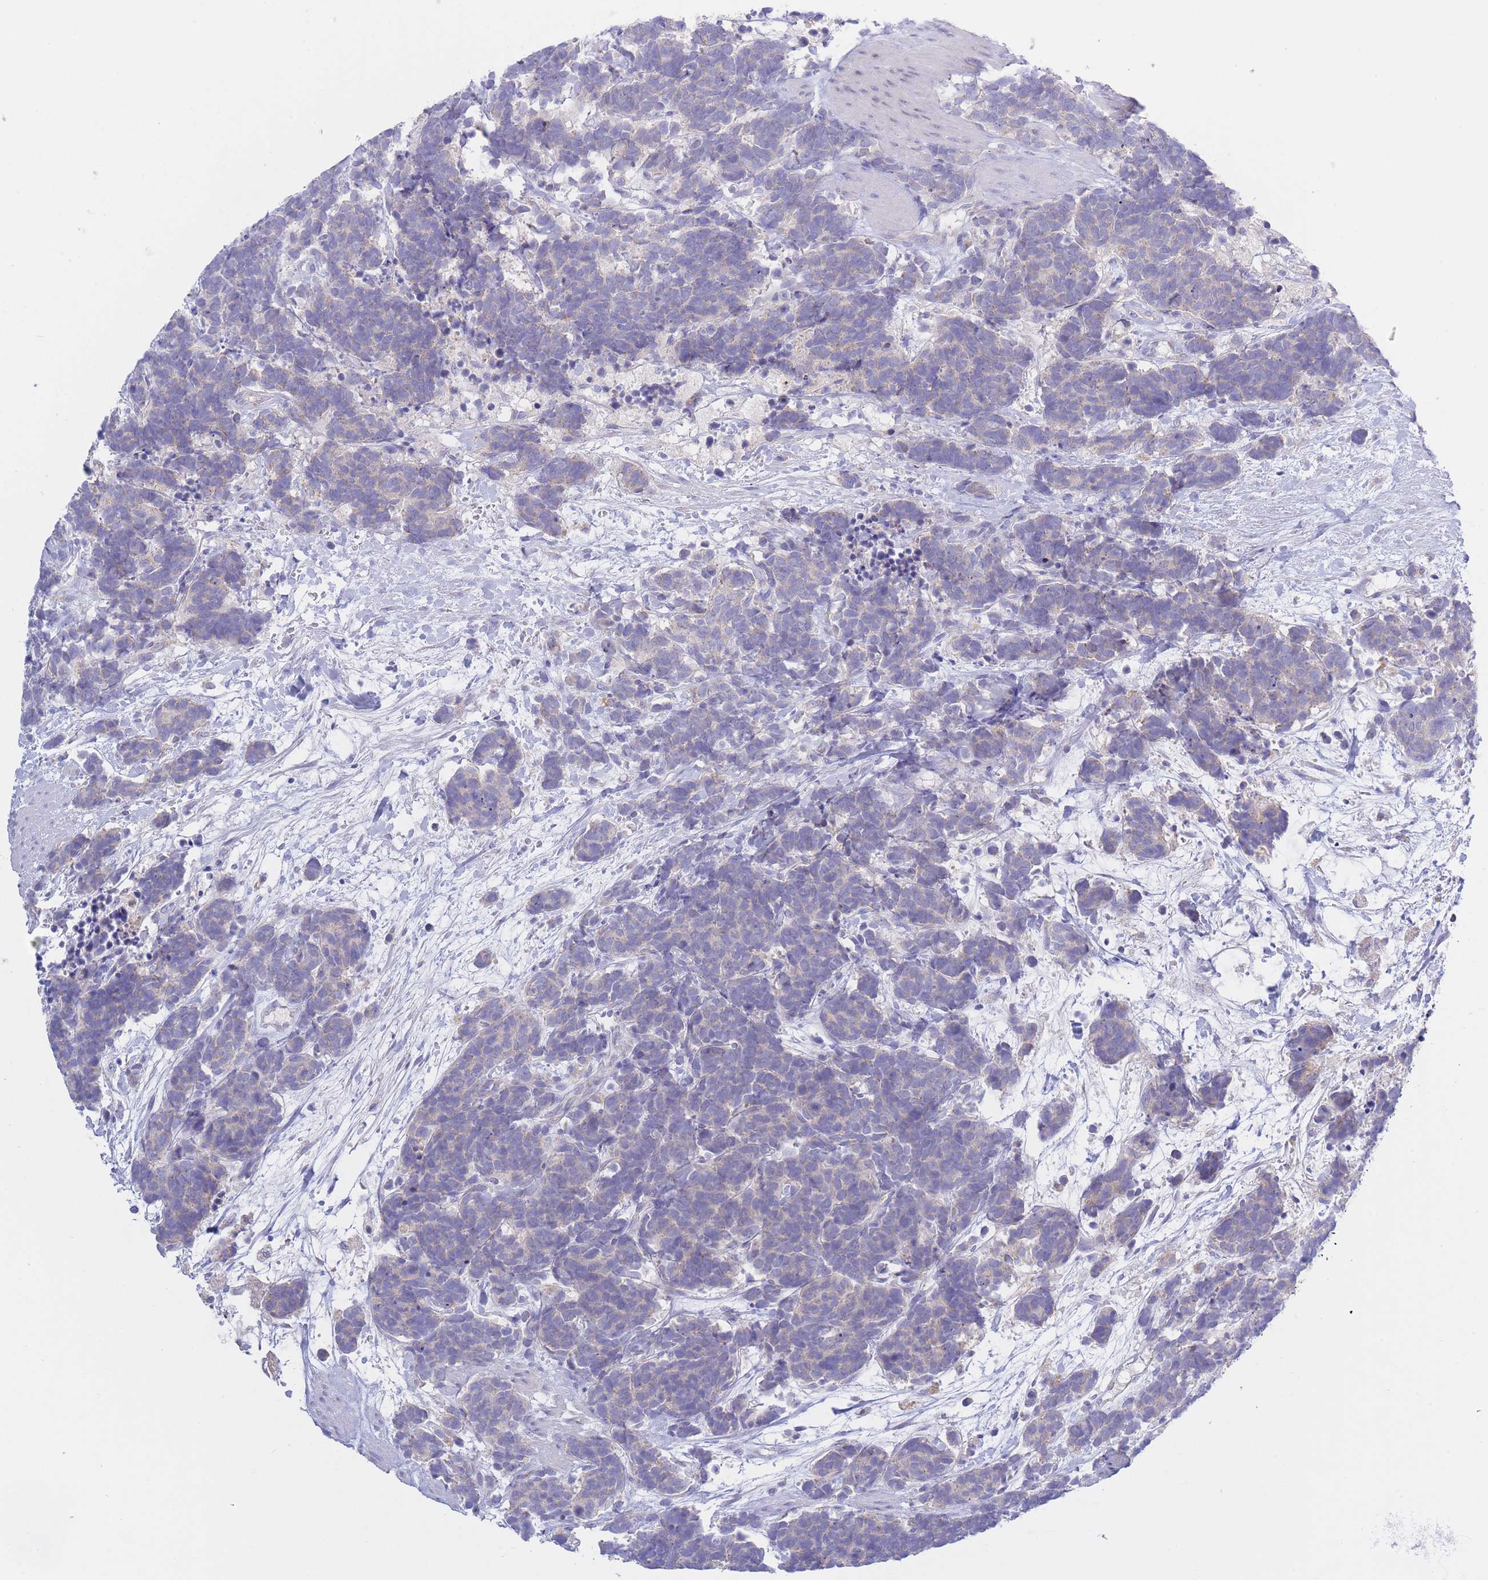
{"staining": {"intensity": "negative", "quantity": "none", "location": "none"}, "tissue": "carcinoid", "cell_type": "Tumor cells", "image_type": "cancer", "snomed": [{"axis": "morphology", "description": "Carcinoma, NOS"}, {"axis": "morphology", "description": "Carcinoid, malignant, NOS"}, {"axis": "topography", "description": "Prostate"}], "caption": "Micrograph shows no protein expression in tumor cells of carcinoma tissue.", "gene": "NANP", "patient": {"sex": "male", "age": 57}}